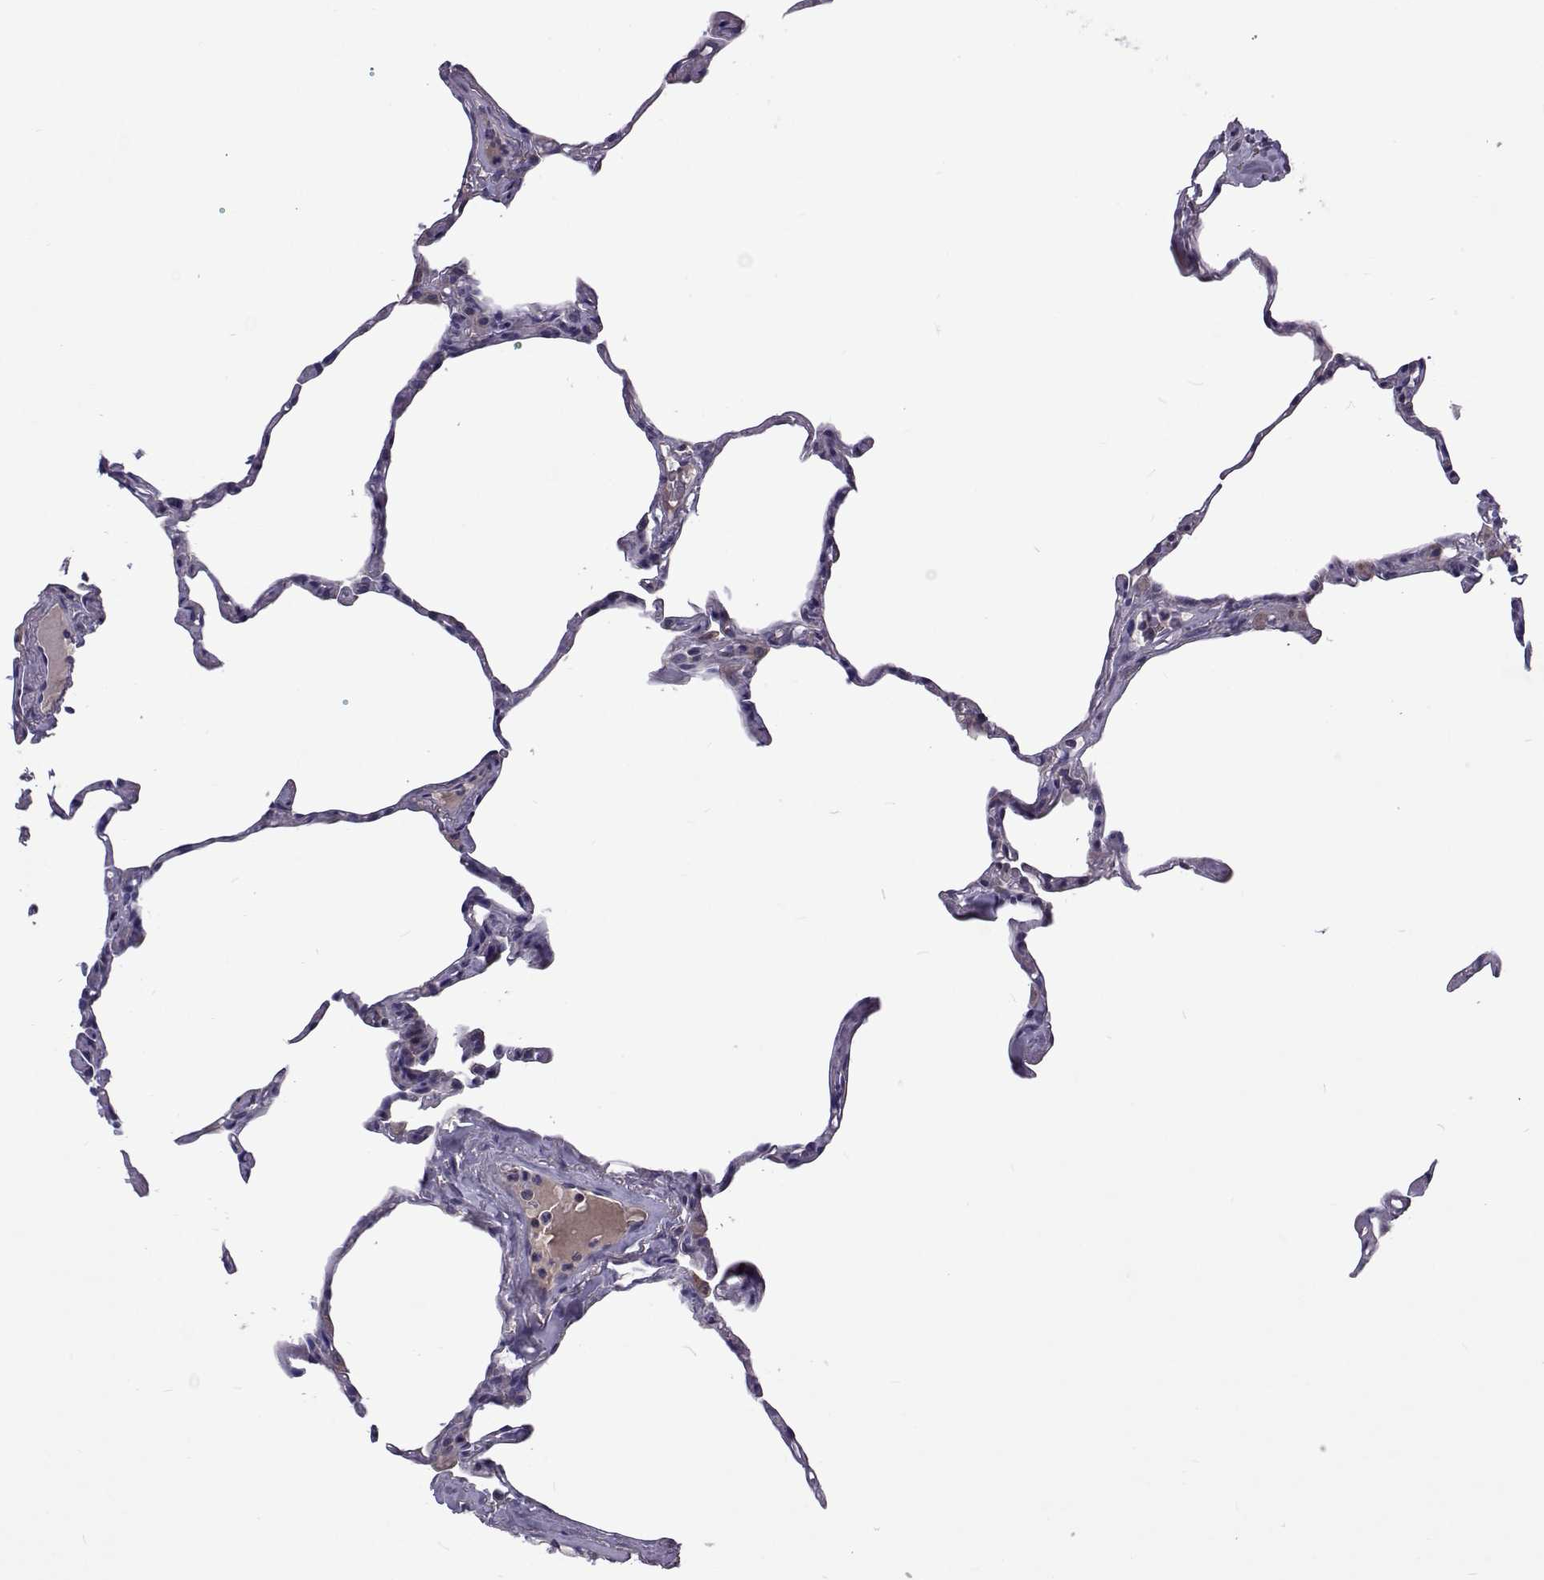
{"staining": {"intensity": "negative", "quantity": "none", "location": "none"}, "tissue": "lung", "cell_type": "Alveolar cells", "image_type": "normal", "snomed": [{"axis": "morphology", "description": "Normal tissue, NOS"}, {"axis": "topography", "description": "Lung"}], "caption": "This is a histopathology image of immunohistochemistry (IHC) staining of normal lung, which shows no positivity in alveolar cells.", "gene": "TCF15", "patient": {"sex": "male", "age": 65}}